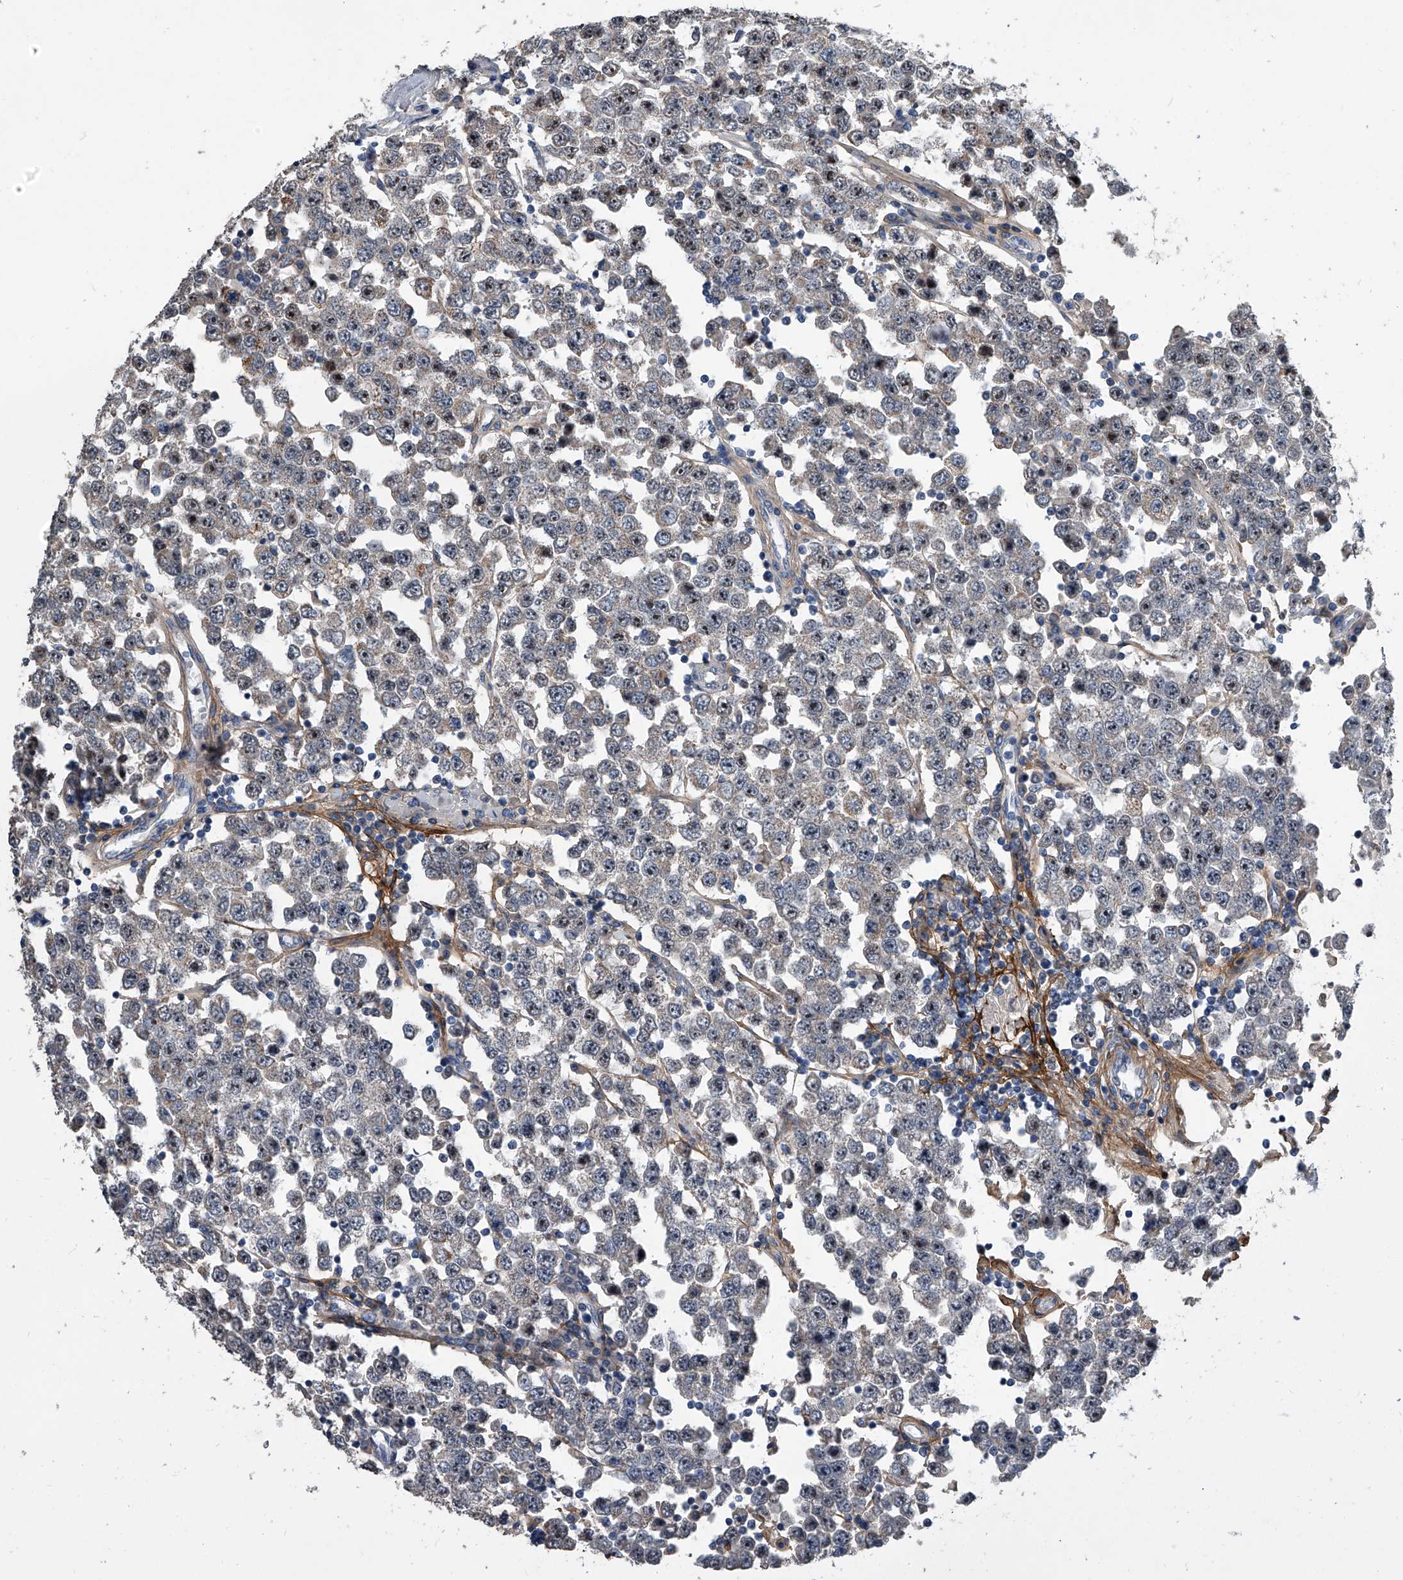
{"staining": {"intensity": "strong", "quantity": "25%-75%", "location": "nuclear"}, "tissue": "testis cancer", "cell_type": "Tumor cells", "image_type": "cancer", "snomed": [{"axis": "morphology", "description": "Seminoma, NOS"}, {"axis": "topography", "description": "Testis"}], "caption": "Testis cancer (seminoma) was stained to show a protein in brown. There is high levels of strong nuclear positivity in approximately 25%-75% of tumor cells.", "gene": "PHACTR1", "patient": {"sex": "male", "age": 28}}